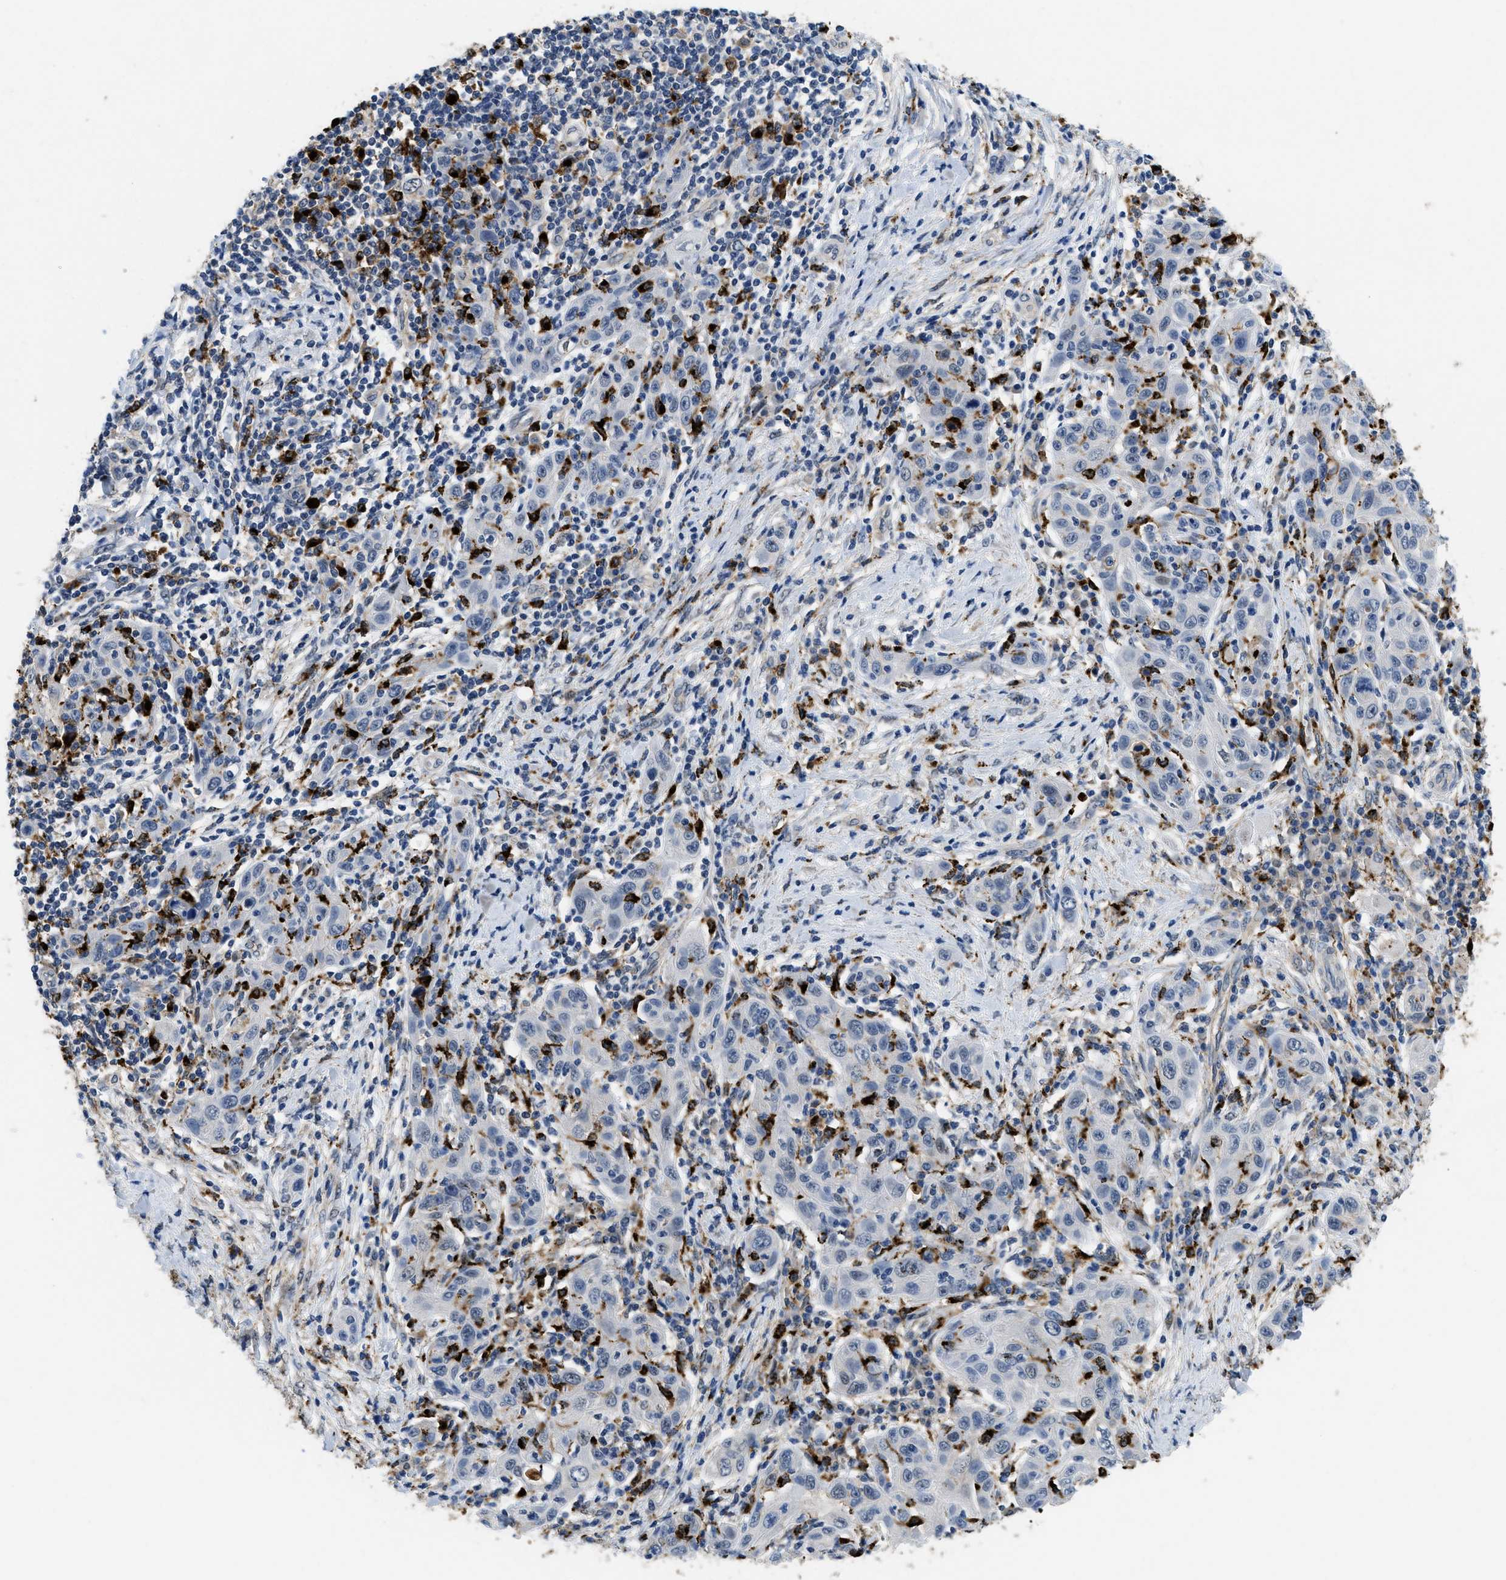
{"staining": {"intensity": "negative", "quantity": "none", "location": "none"}, "tissue": "skin cancer", "cell_type": "Tumor cells", "image_type": "cancer", "snomed": [{"axis": "morphology", "description": "Squamous cell carcinoma, NOS"}, {"axis": "topography", "description": "Skin"}], "caption": "Tumor cells are negative for protein expression in human squamous cell carcinoma (skin). (DAB (3,3'-diaminobenzidine) IHC visualized using brightfield microscopy, high magnification).", "gene": "BMPR2", "patient": {"sex": "female", "age": 88}}